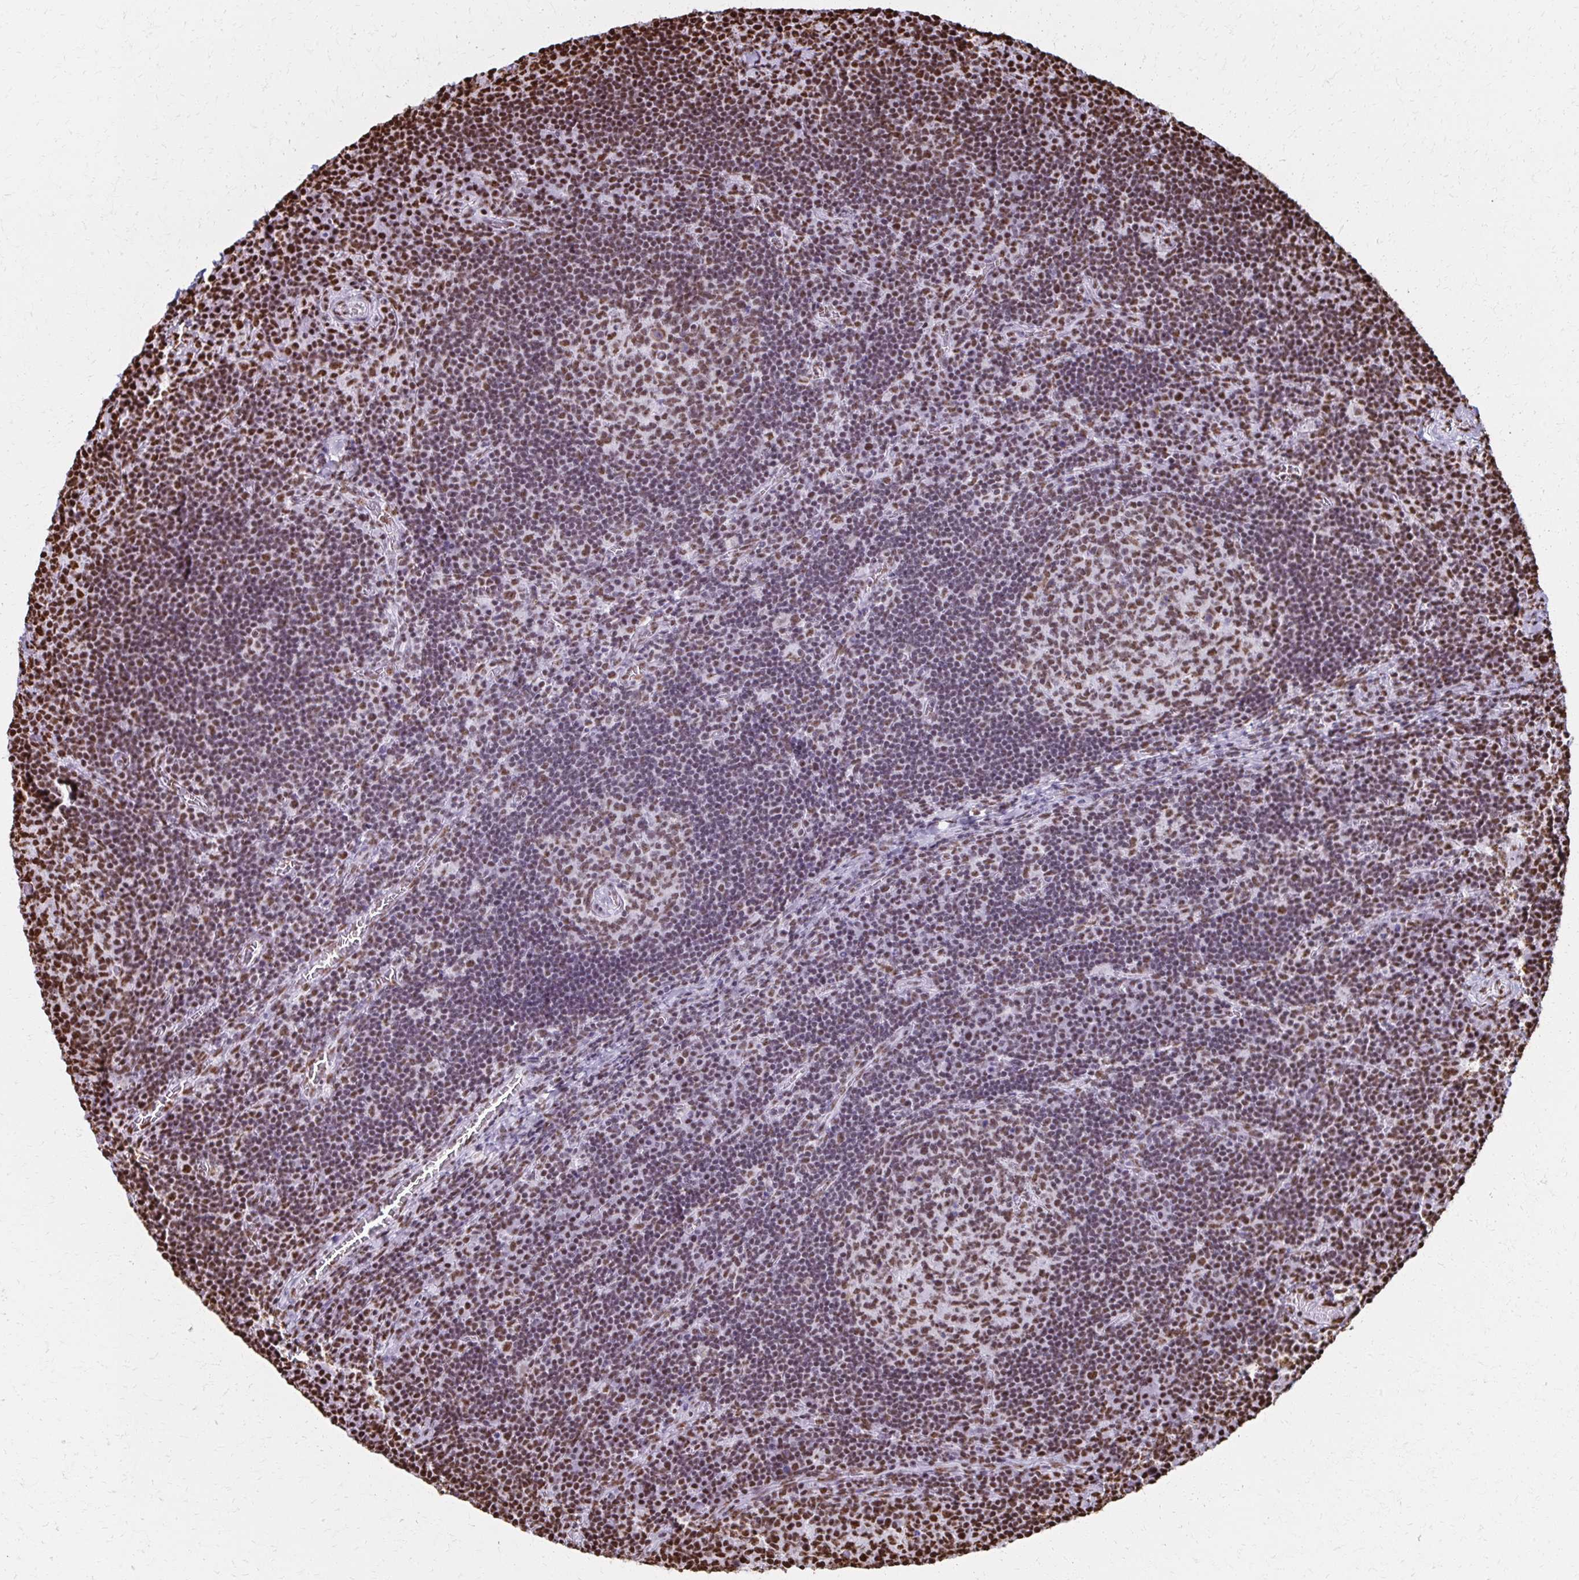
{"staining": {"intensity": "moderate", "quantity": ">75%", "location": "nuclear"}, "tissue": "lymph node", "cell_type": "Germinal center cells", "image_type": "normal", "snomed": [{"axis": "morphology", "description": "Normal tissue, NOS"}, {"axis": "topography", "description": "Lymph node"}], "caption": "IHC (DAB) staining of normal lymph node reveals moderate nuclear protein staining in about >75% of germinal center cells. (Stains: DAB in brown, nuclei in blue, Microscopy: brightfield microscopy at high magnification).", "gene": "NONO", "patient": {"sex": "male", "age": 67}}